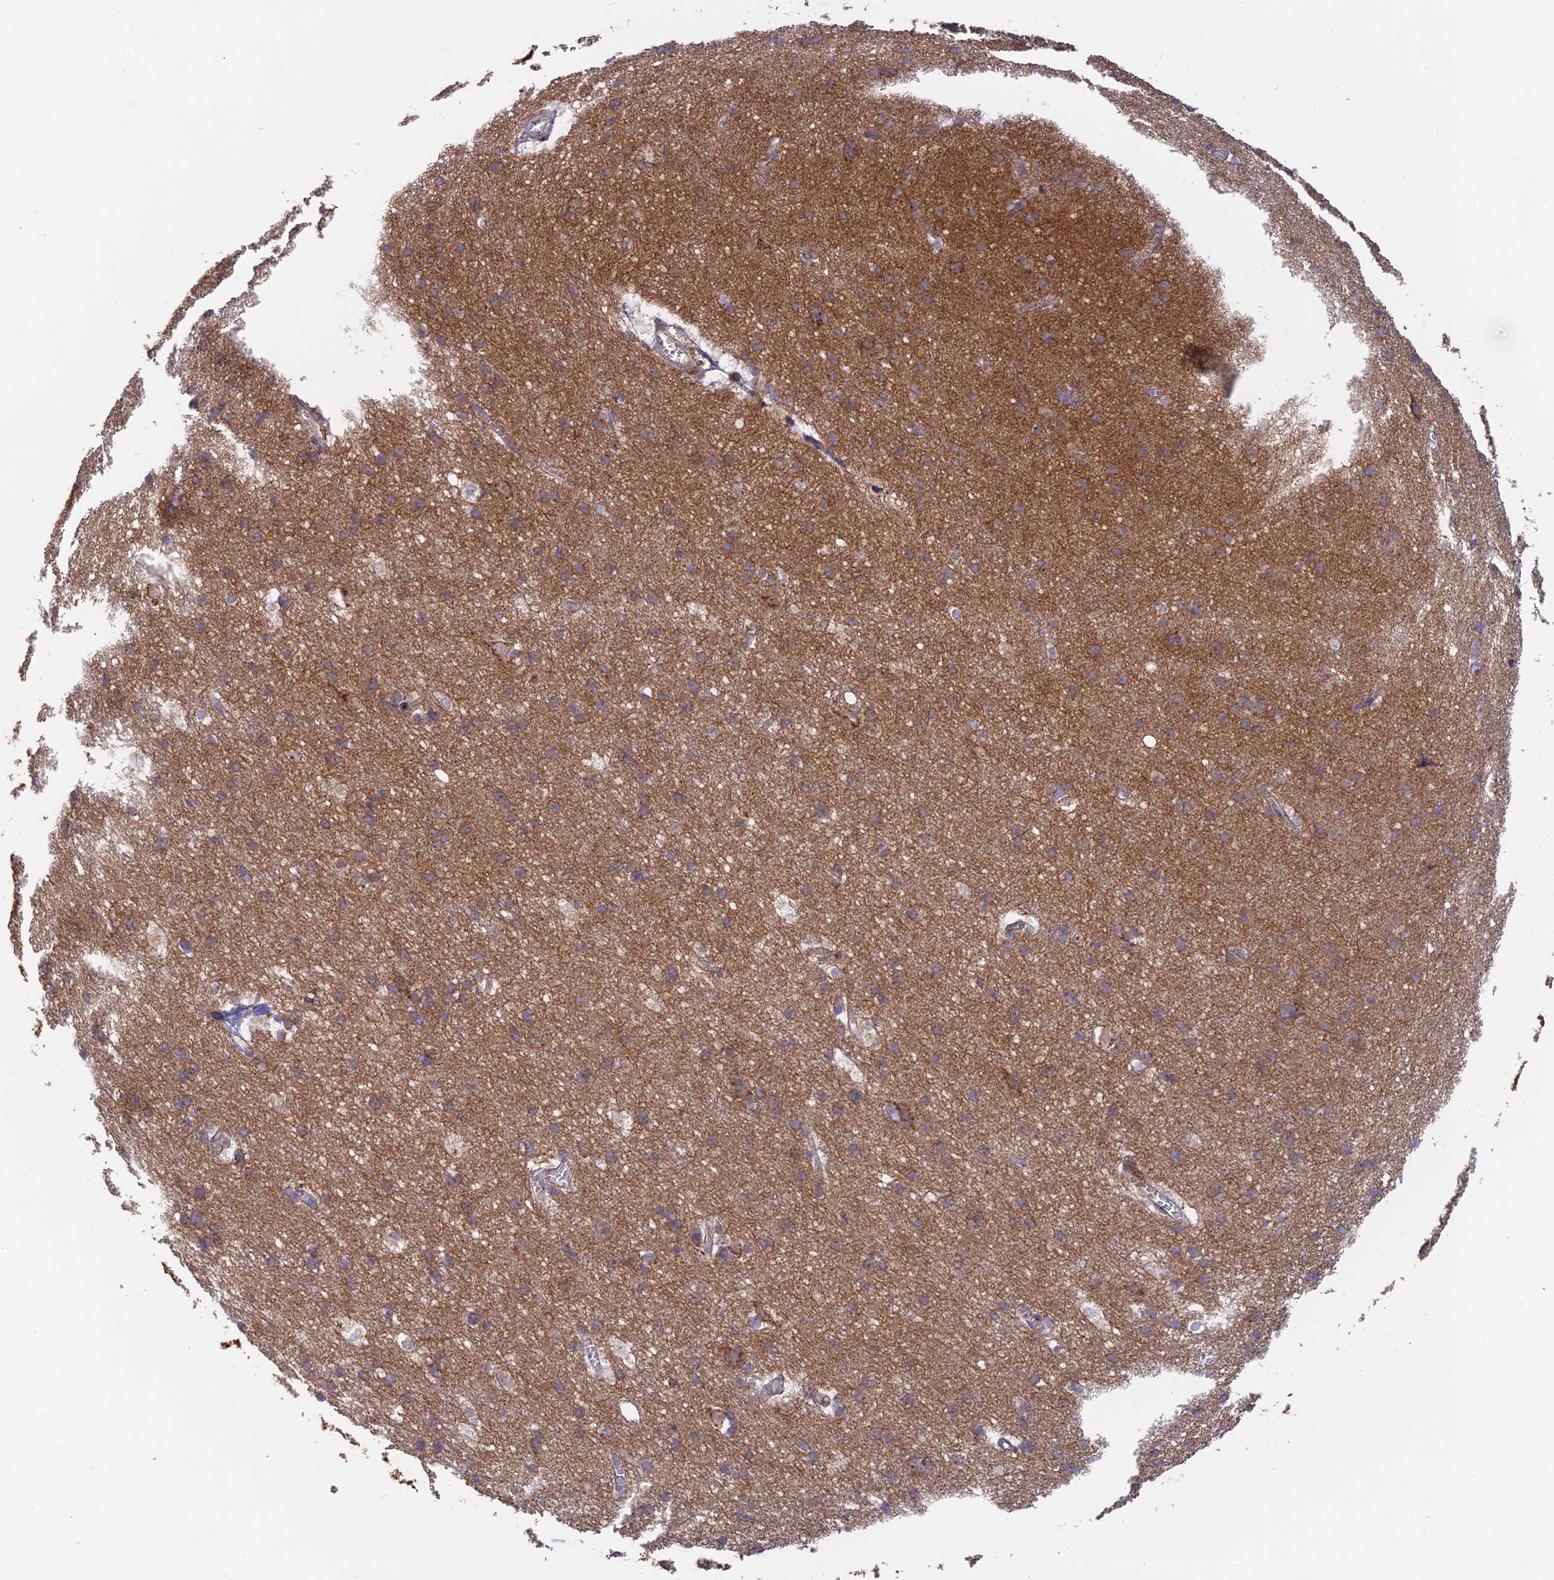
{"staining": {"intensity": "negative", "quantity": "none", "location": "none"}, "tissue": "cerebral cortex", "cell_type": "Endothelial cells", "image_type": "normal", "snomed": [{"axis": "morphology", "description": "Normal tissue, NOS"}, {"axis": "topography", "description": "Cerebral cortex"}], "caption": "Photomicrograph shows no protein positivity in endothelial cells of normal cerebral cortex.", "gene": "GOLGA3", "patient": {"sex": "male", "age": 54}}